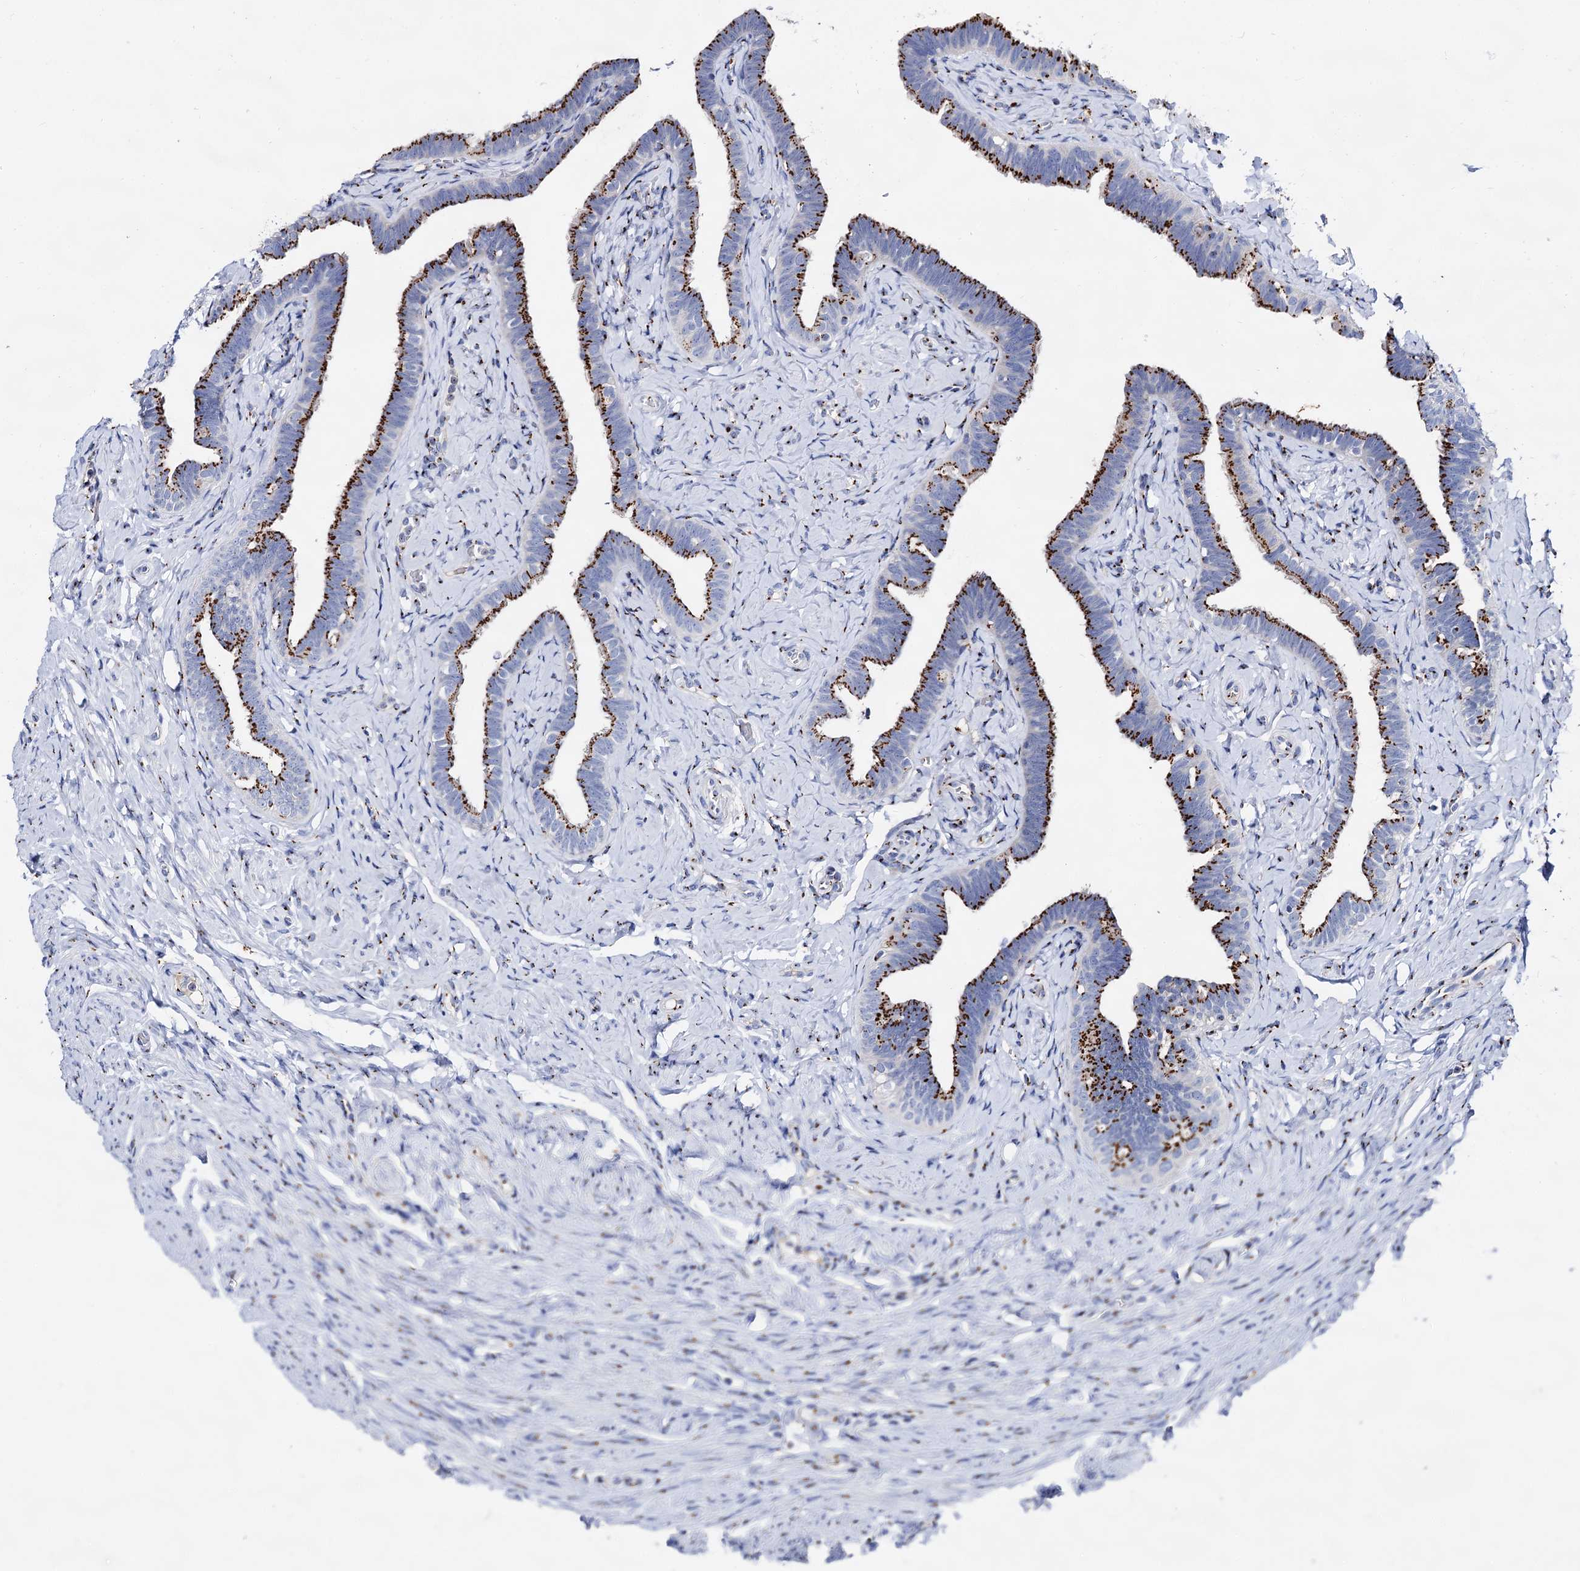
{"staining": {"intensity": "strong", "quantity": ">75%", "location": "cytoplasmic/membranous"}, "tissue": "fallopian tube", "cell_type": "Glandular cells", "image_type": "normal", "snomed": [{"axis": "morphology", "description": "Normal tissue, NOS"}, {"axis": "topography", "description": "Fallopian tube"}], "caption": "DAB (3,3'-diaminobenzidine) immunohistochemical staining of benign fallopian tube reveals strong cytoplasmic/membranous protein staining in about >75% of glandular cells.", "gene": "TM9SF3", "patient": {"sex": "female", "age": 39}}